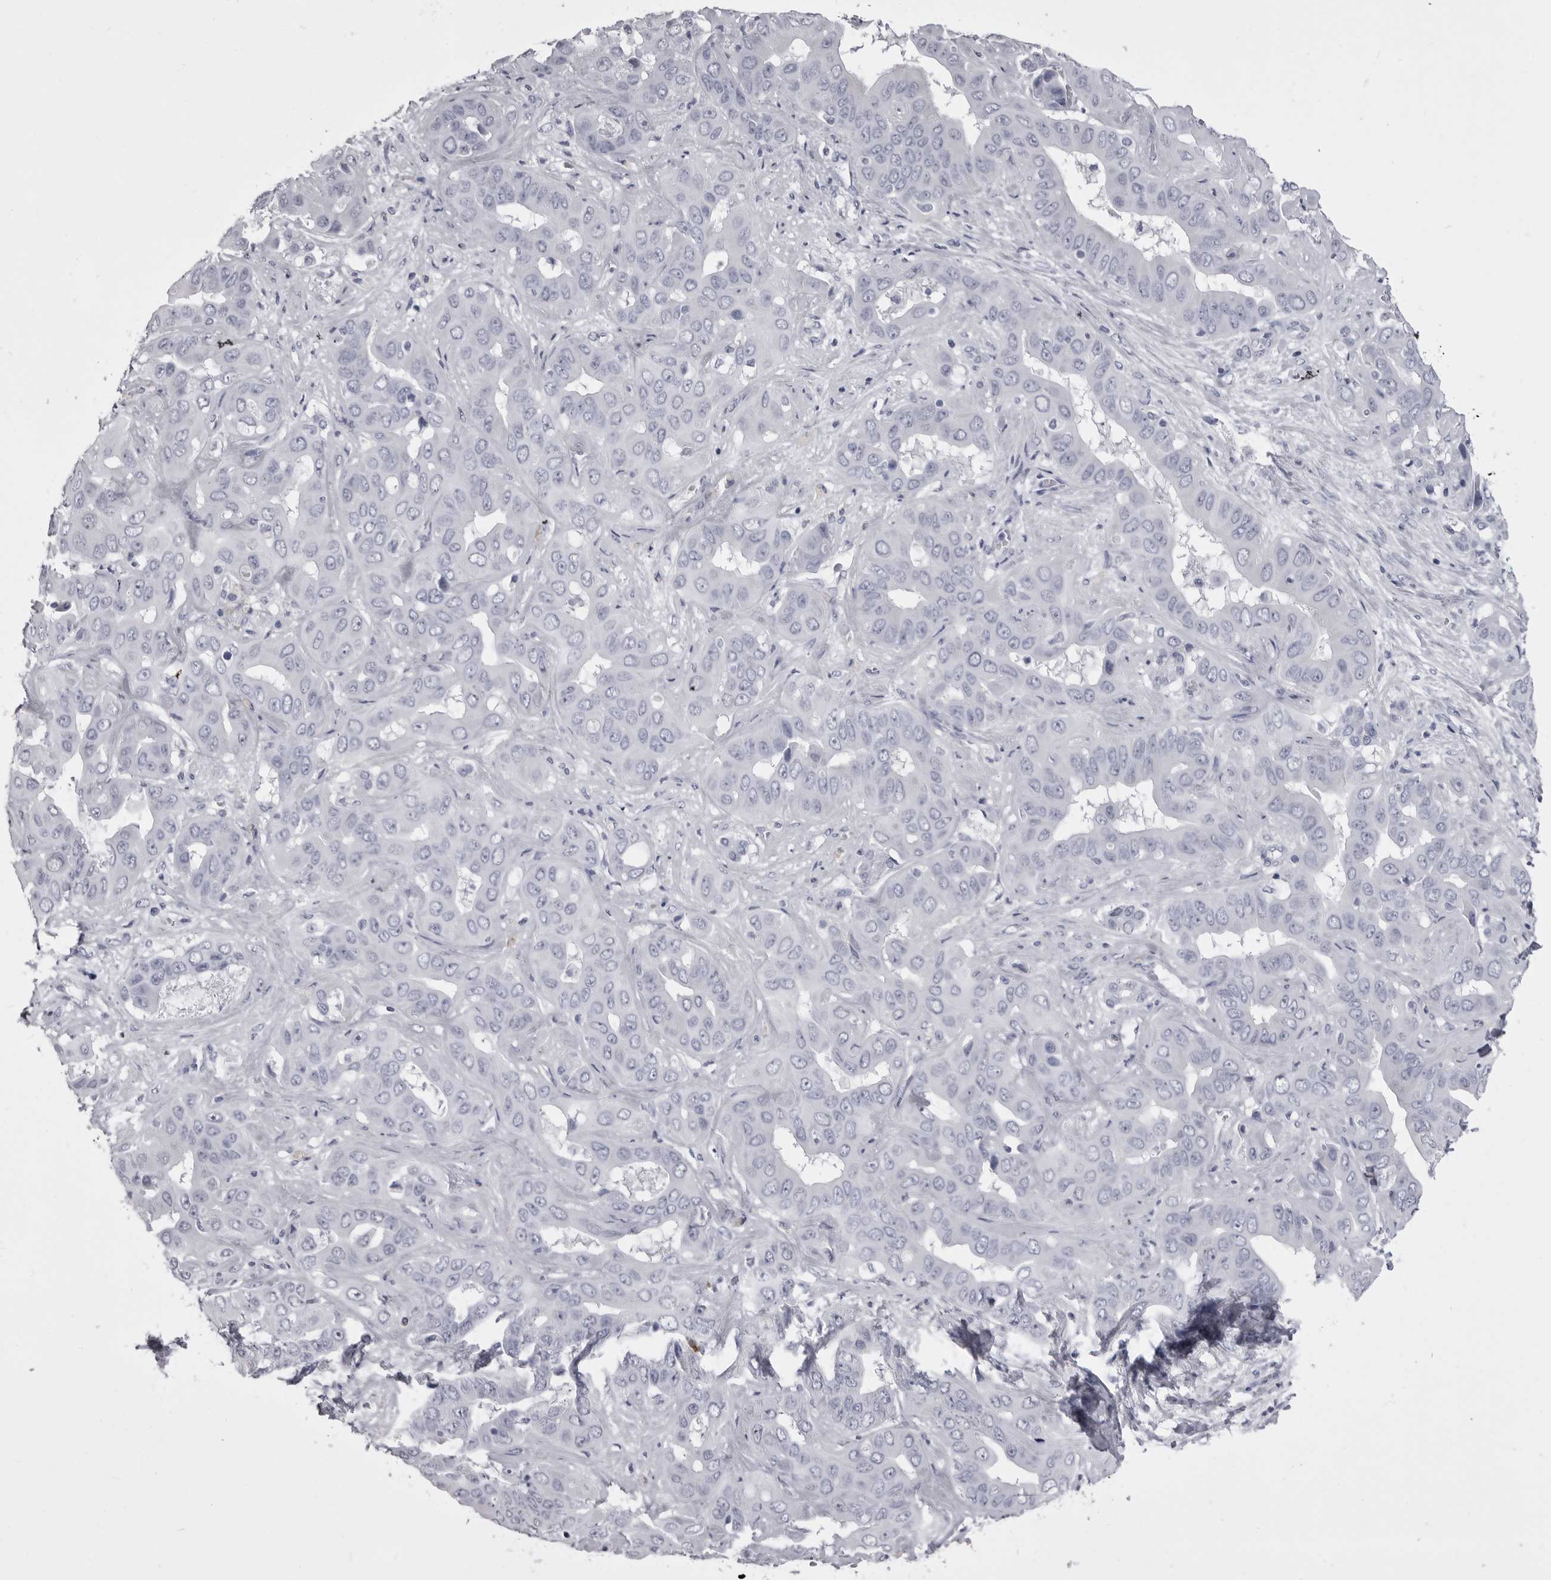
{"staining": {"intensity": "negative", "quantity": "none", "location": "none"}, "tissue": "liver cancer", "cell_type": "Tumor cells", "image_type": "cancer", "snomed": [{"axis": "morphology", "description": "Cholangiocarcinoma"}, {"axis": "topography", "description": "Liver"}], "caption": "Micrograph shows no significant protein staining in tumor cells of cholangiocarcinoma (liver).", "gene": "ANK2", "patient": {"sex": "female", "age": 52}}